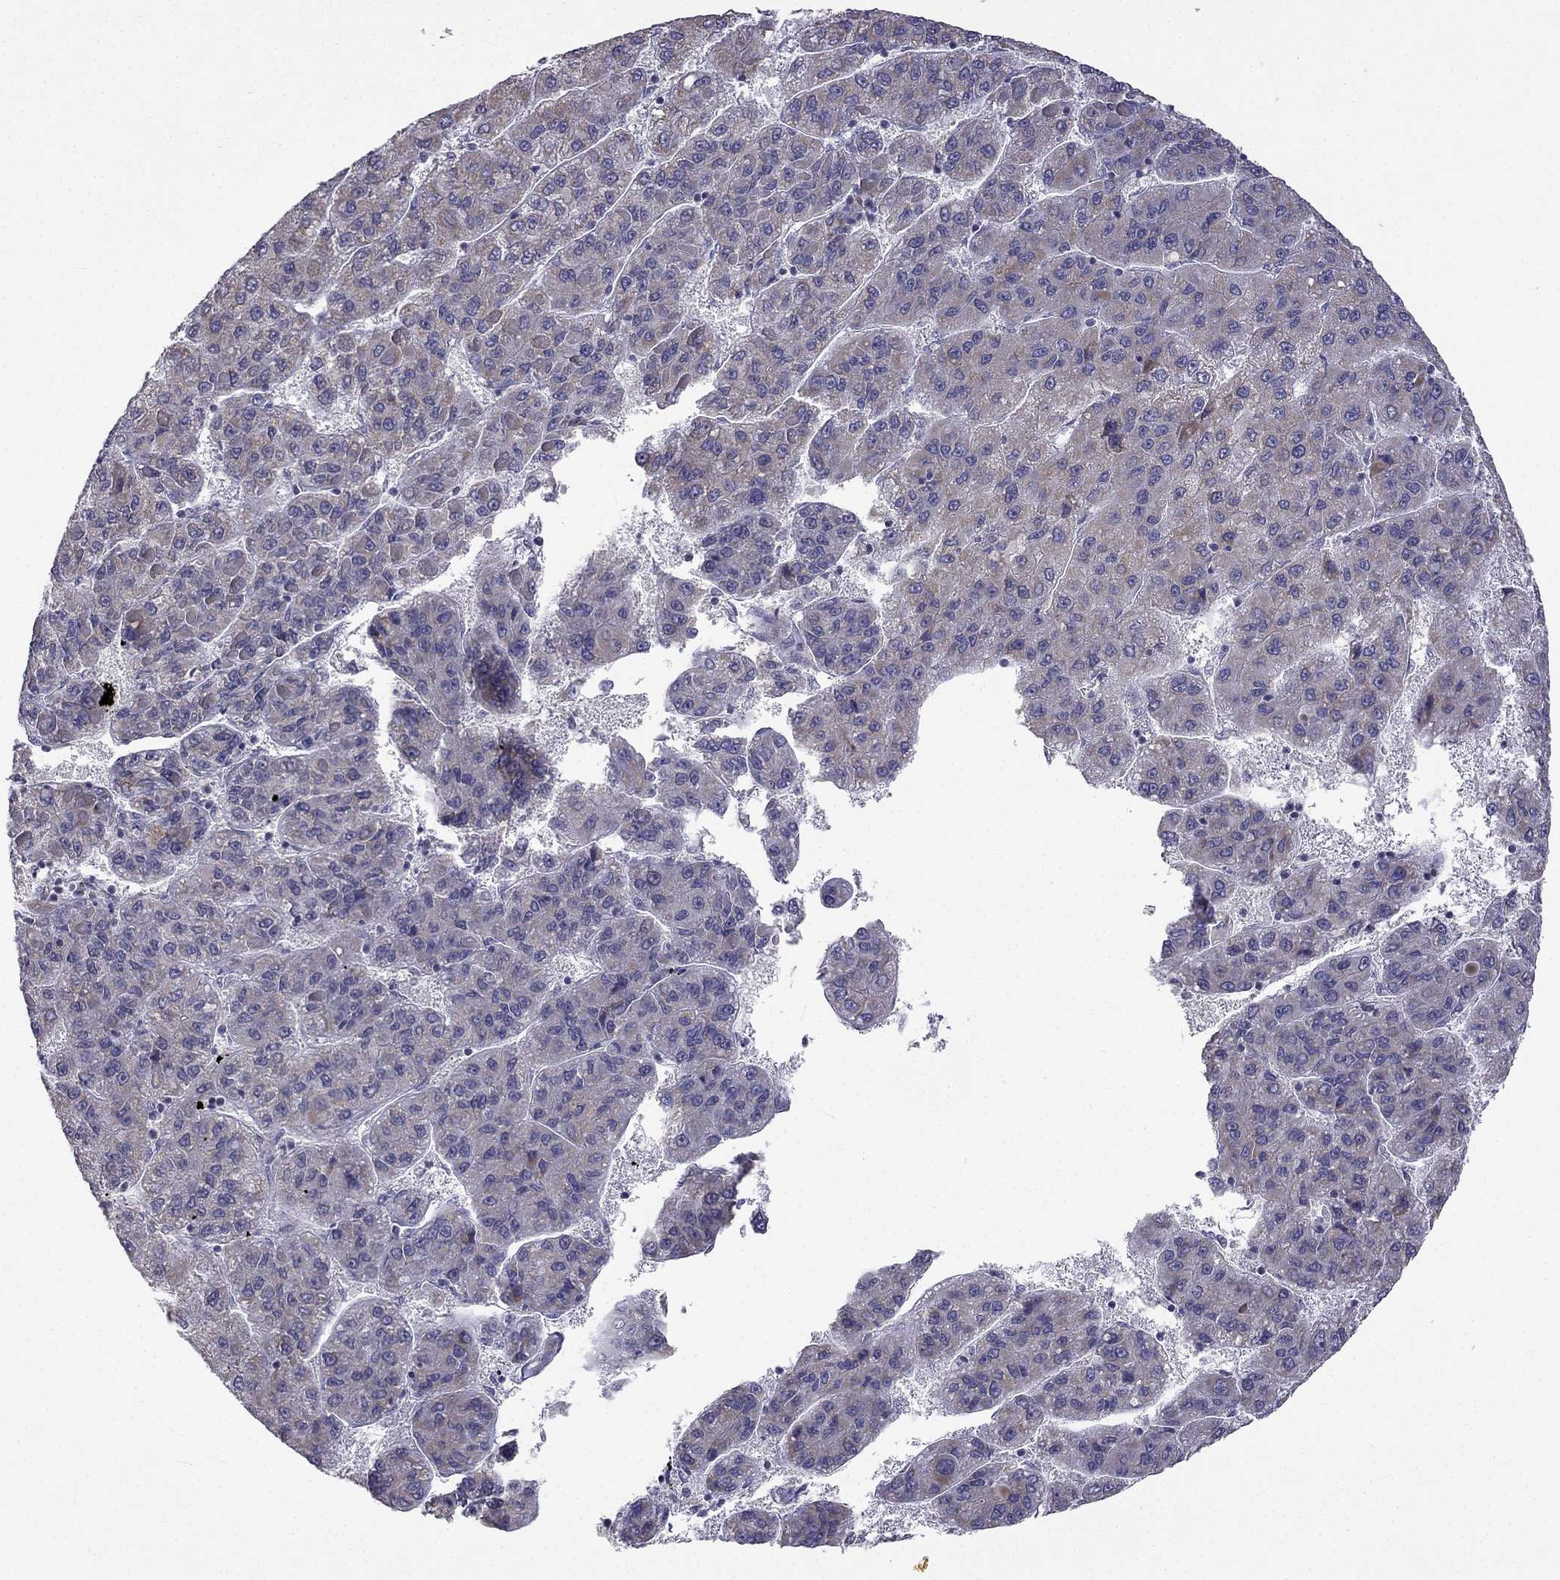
{"staining": {"intensity": "moderate", "quantity": "<25%", "location": "cytoplasmic/membranous"}, "tissue": "liver cancer", "cell_type": "Tumor cells", "image_type": "cancer", "snomed": [{"axis": "morphology", "description": "Carcinoma, Hepatocellular, NOS"}, {"axis": "topography", "description": "Liver"}], "caption": "Protein staining shows moderate cytoplasmic/membranous expression in approximately <25% of tumor cells in liver hepatocellular carcinoma. (Stains: DAB in brown, nuclei in blue, Microscopy: brightfield microscopy at high magnification).", "gene": "C5orf49", "patient": {"sex": "female", "age": 82}}